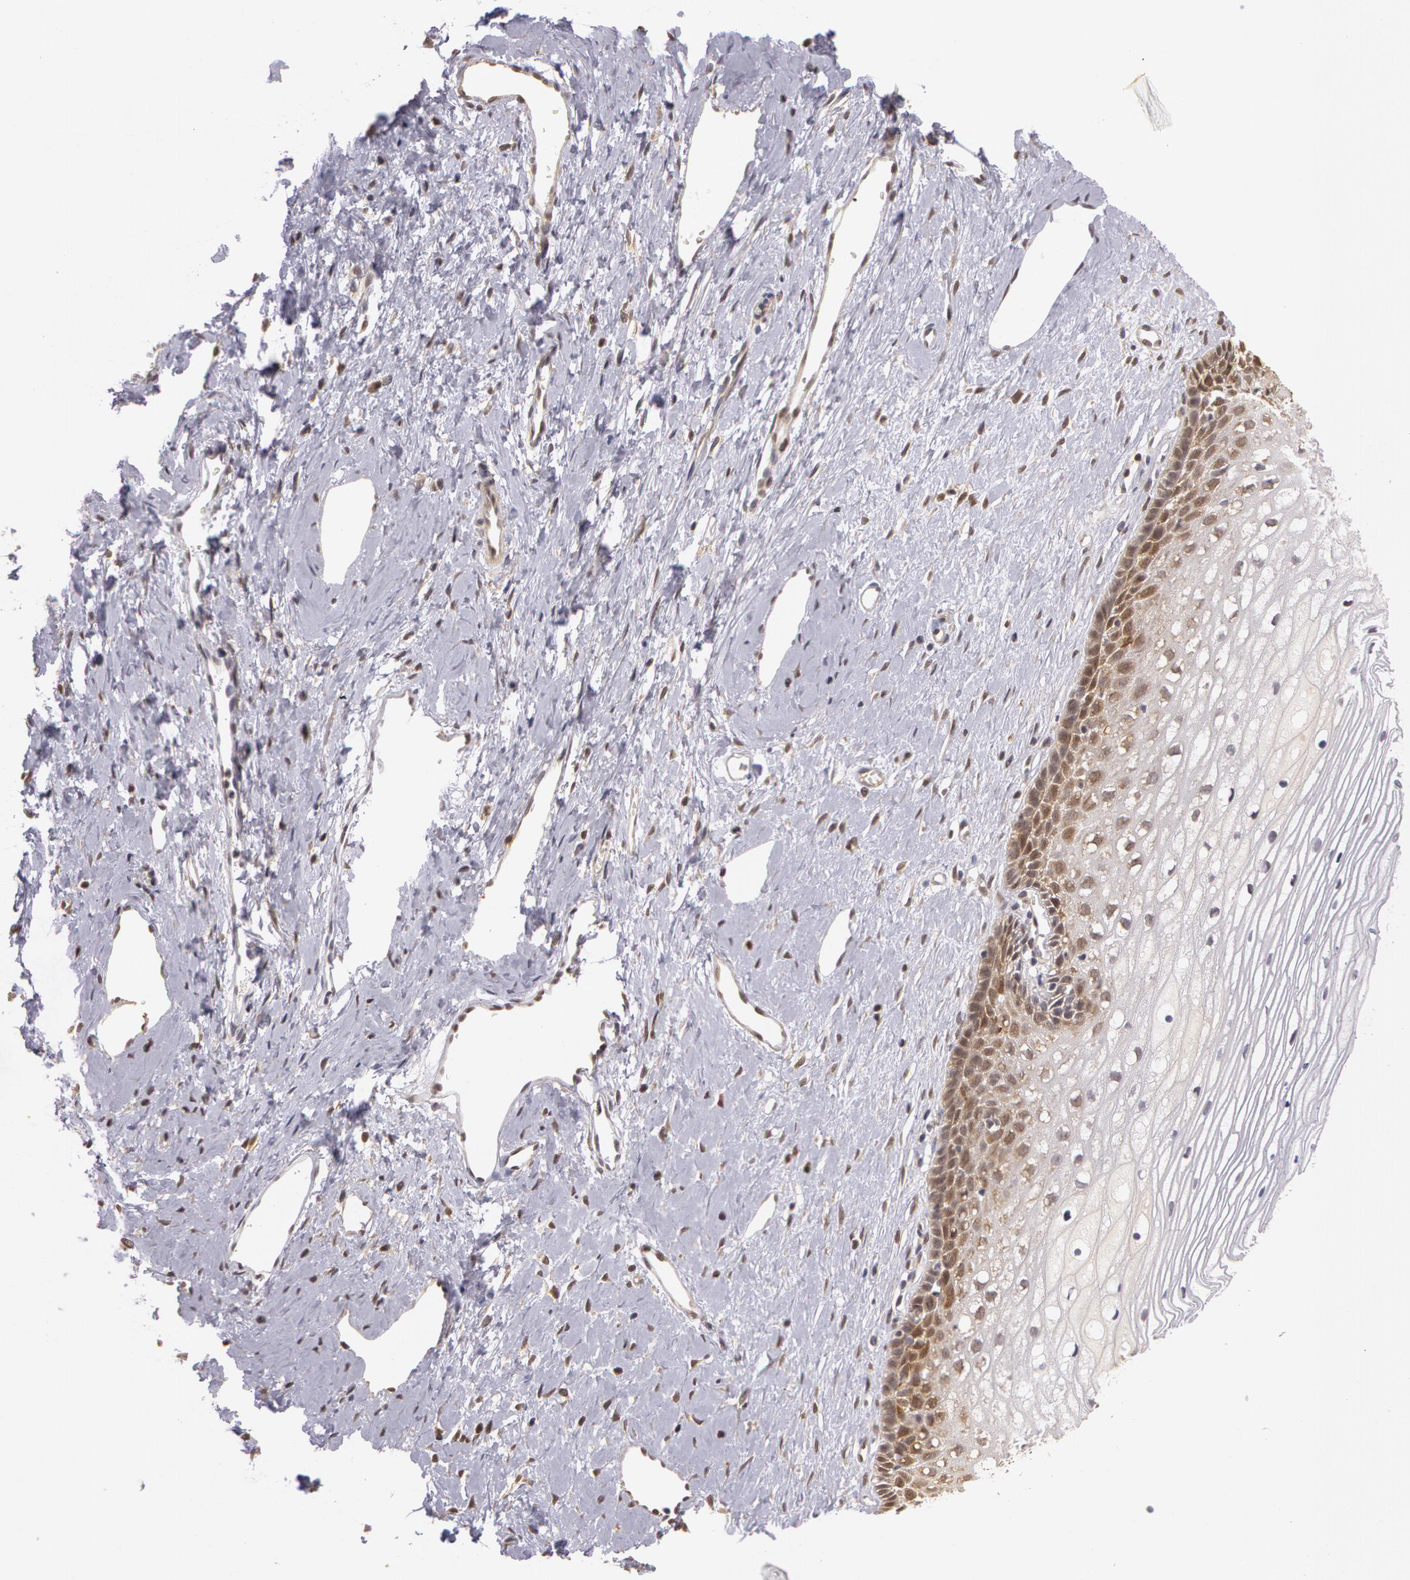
{"staining": {"intensity": "moderate", "quantity": "<25%", "location": "cytoplasmic/membranous"}, "tissue": "cervix", "cell_type": "Glandular cells", "image_type": "normal", "snomed": [{"axis": "morphology", "description": "Normal tissue, NOS"}, {"axis": "topography", "description": "Cervix"}], "caption": "Immunohistochemical staining of normal cervix displays moderate cytoplasmic/membranous protein expression in about <25% of glandular cells. (DAB (3,3'-diaminobenzidine) = brown stain, brightfield microscopy at high magnification).", "gene": "AHSA1", "patient": {"sex": "female", "age": 40}}